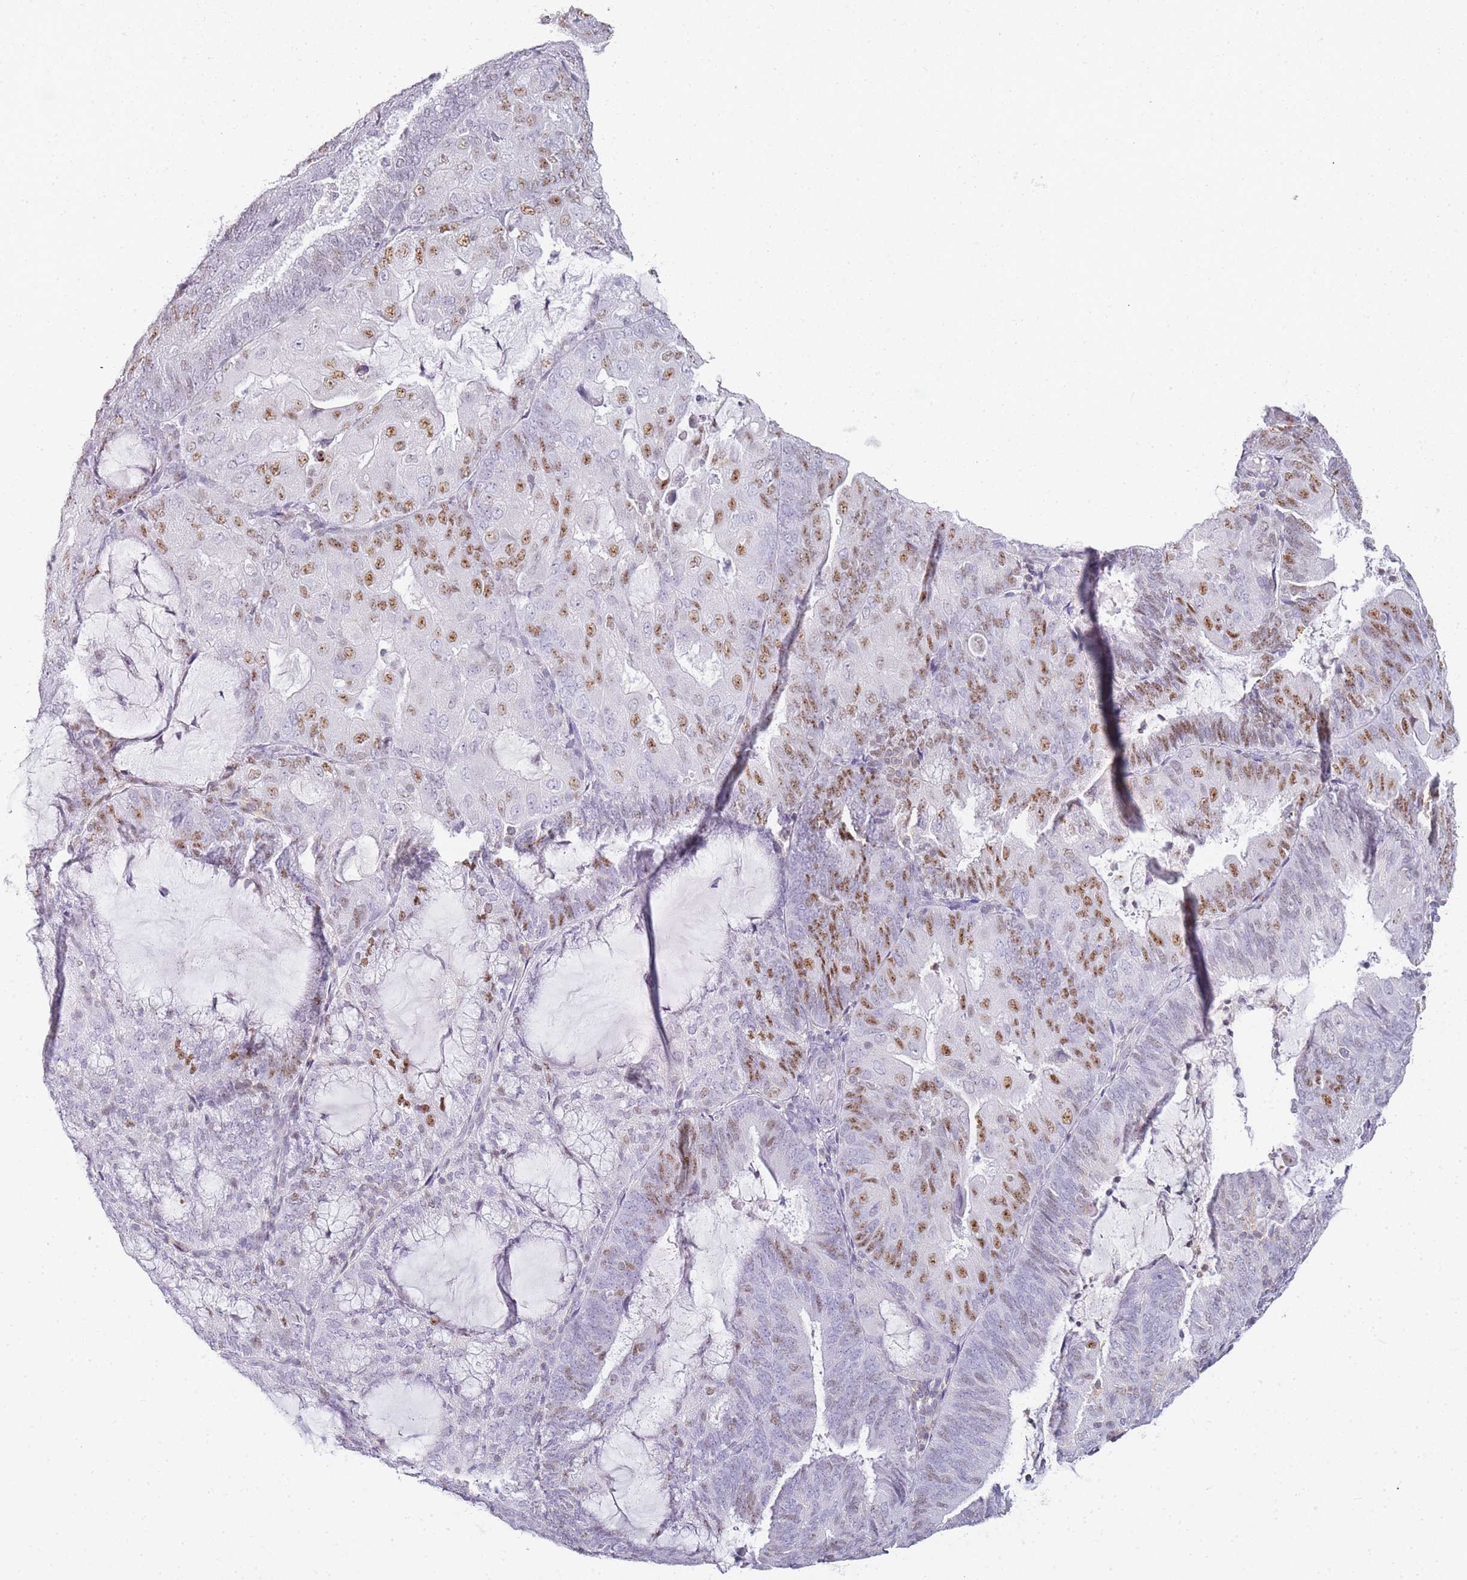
{"staining": {"intensity": "moderate", "quantity": "25%-75%", "location": "nuclear"}, "tissue": "endometrial cancer", "cell_type": "Tumor cells", "image_type": "cancer", "snomed": [{"axis": "morphology", "description": "Adenocarcinoma, NOS"}, {"axis": "topography", "description": "Endometrium"}], "caption": "Tumor cells show moderate nuclear positivity in about 25%-75% of cells in adenocarcinoma (endometrial). (DAB IHC with brightfield microscopy, high magnification).", "gene": "JAKMIP1", "patient": {"sex": "female", "age": 81}}